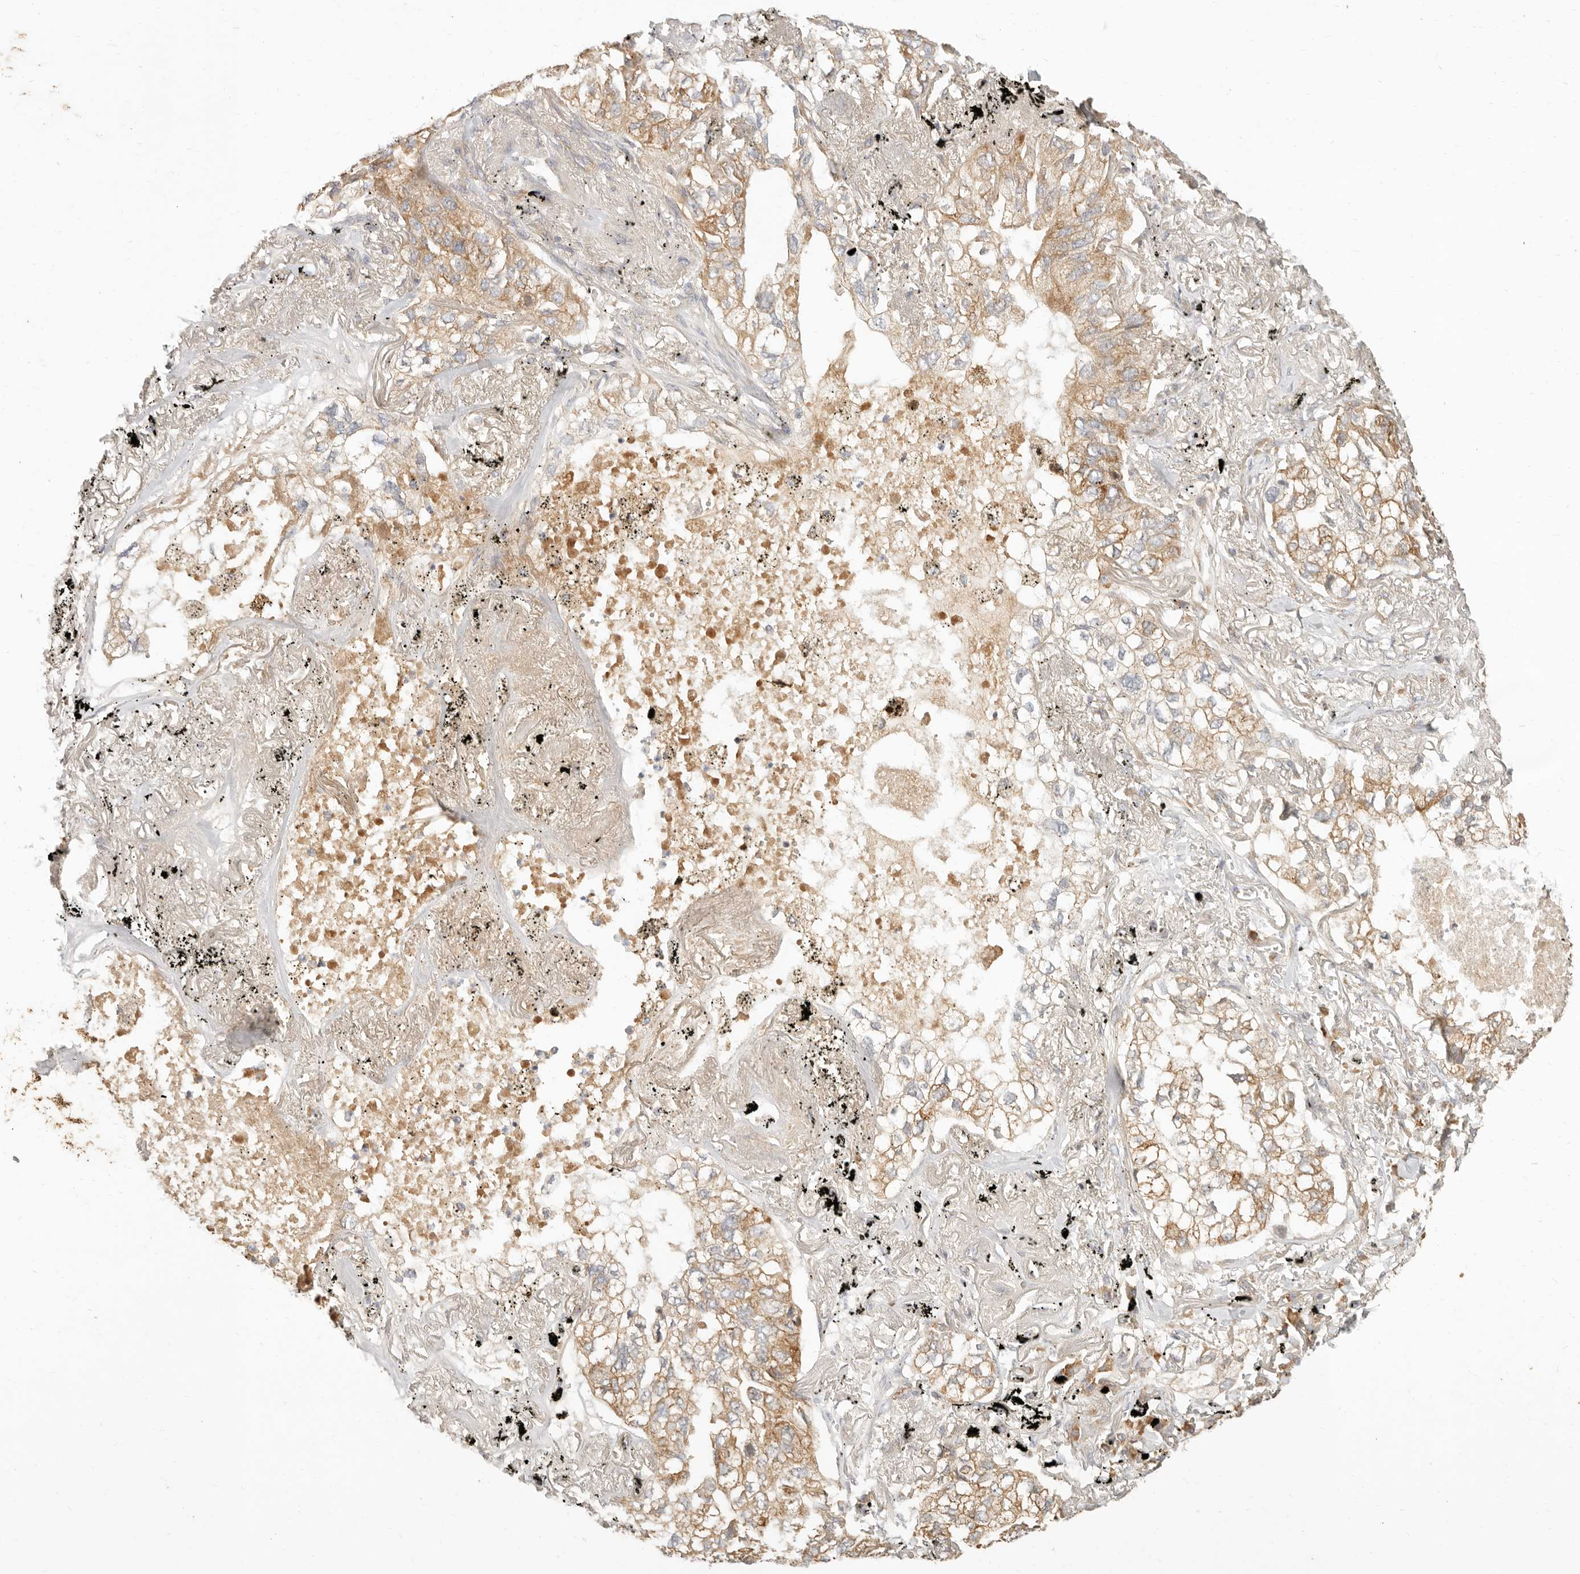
{"staining": {"intensity": "moderate", "quantity": ">75%", "location": "cytoplasmic/membranous"}, "tissue": "lung cancer", "cell_type": "Tumor cells", "image_type": "cancer", "snomed": [{"axis": "morphology", "description": "Adenocarcinoma, NOS"}, {"axis": "topography", "description": "Lung"}], "caption": "Adenocarcinoma (lung) tissue displays moderate cytoplasmic/membranous positivity in approximately >75% of tumor cells", "gene": "PABPC4", "patient": {"sex": "male", "age": 65}}